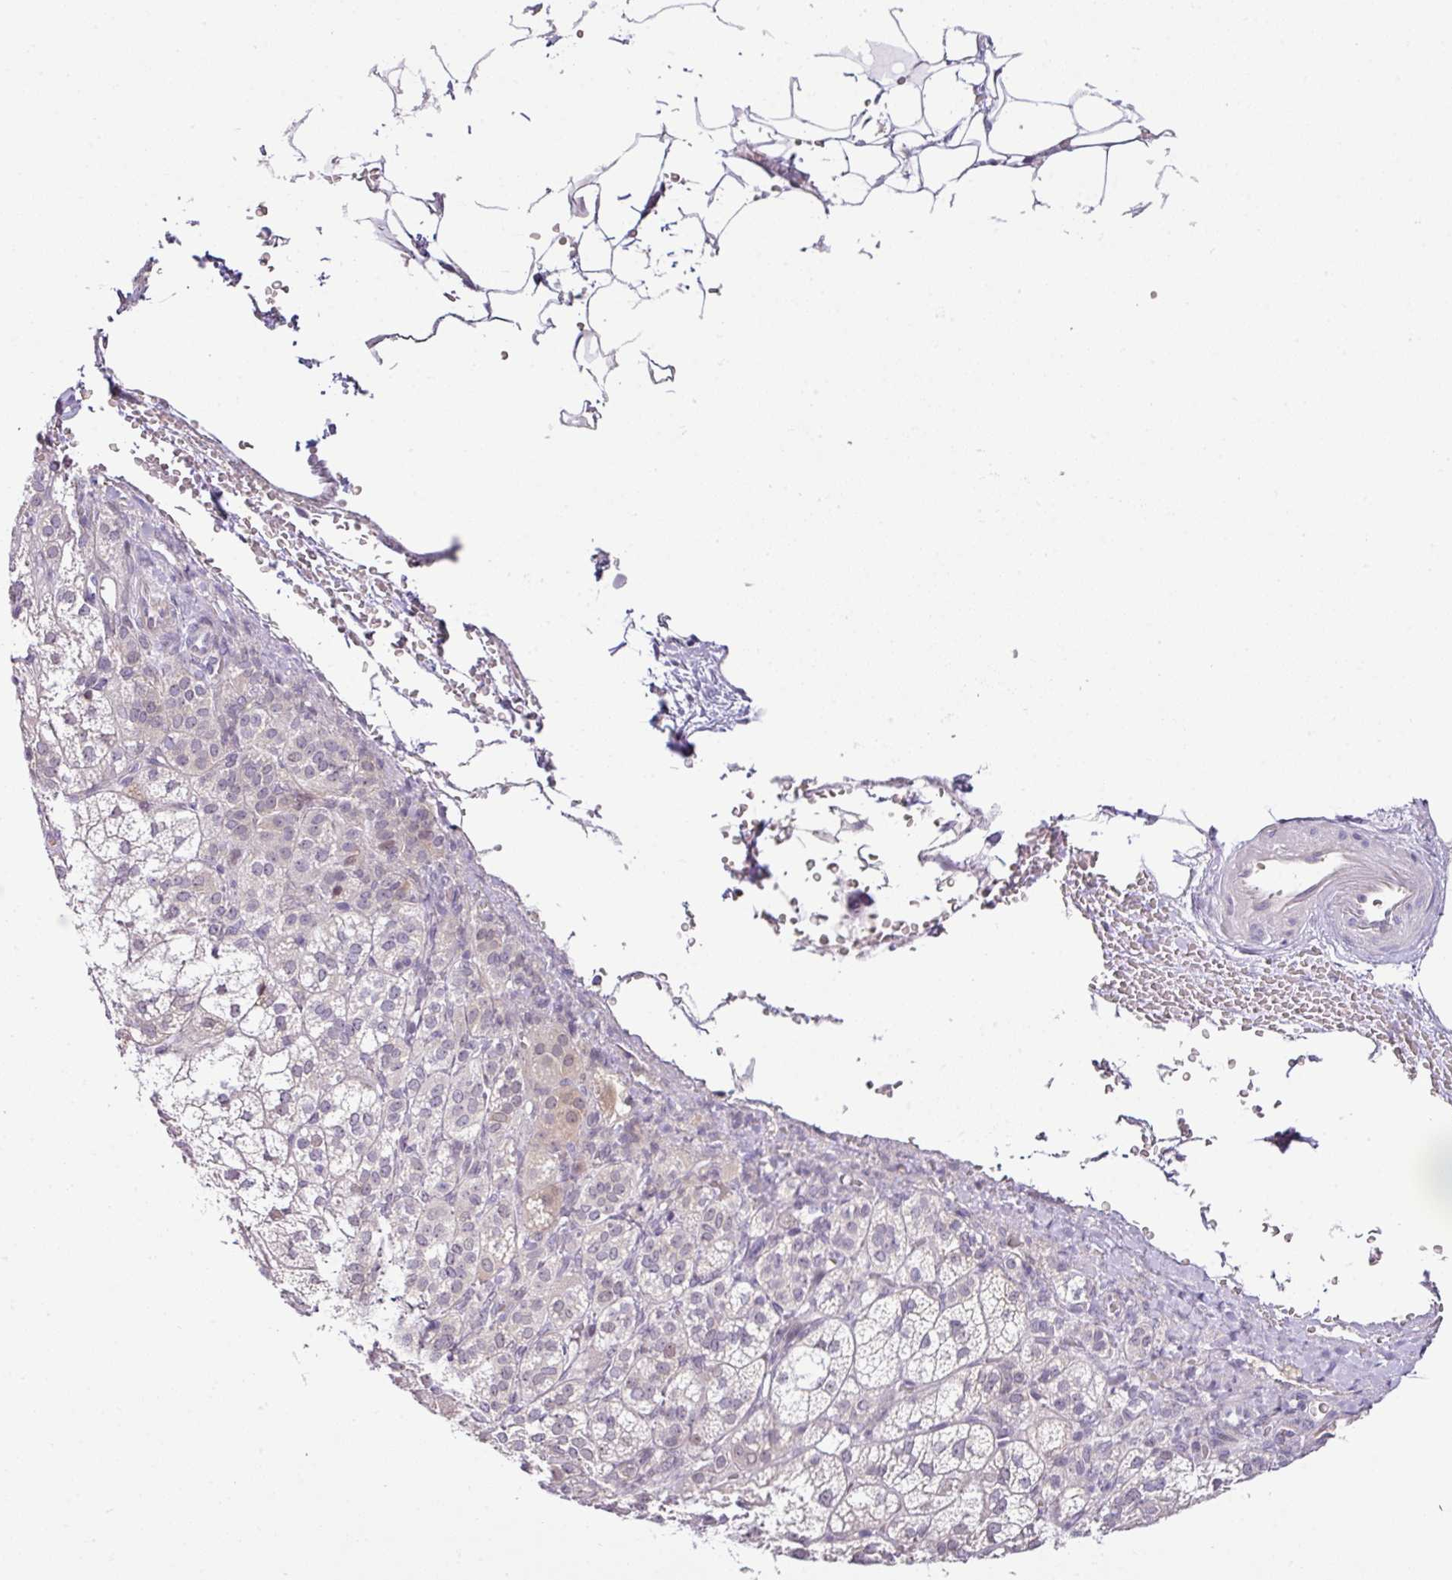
{"staining": {"intensity": "moderate", "quantity": "25%-75%", "location": "nuclear"}, "tissue": "adrenal gland", "cell_type": "Glandular cells", "image_type": "normal", "snomed": [{"axis": "morphology", "description": "Normal tissue, NOS"}, {"axis": "topography", "description": "Adrenal gland"}], "caption": "Approximately 25%-75% of glandular cells in normal adrenal gland show moderate nuclear protein expression as visualized by brown immunohistochemical staining.", "gene": "PARP2", "patient": {"sex": "female", "age": 60}}